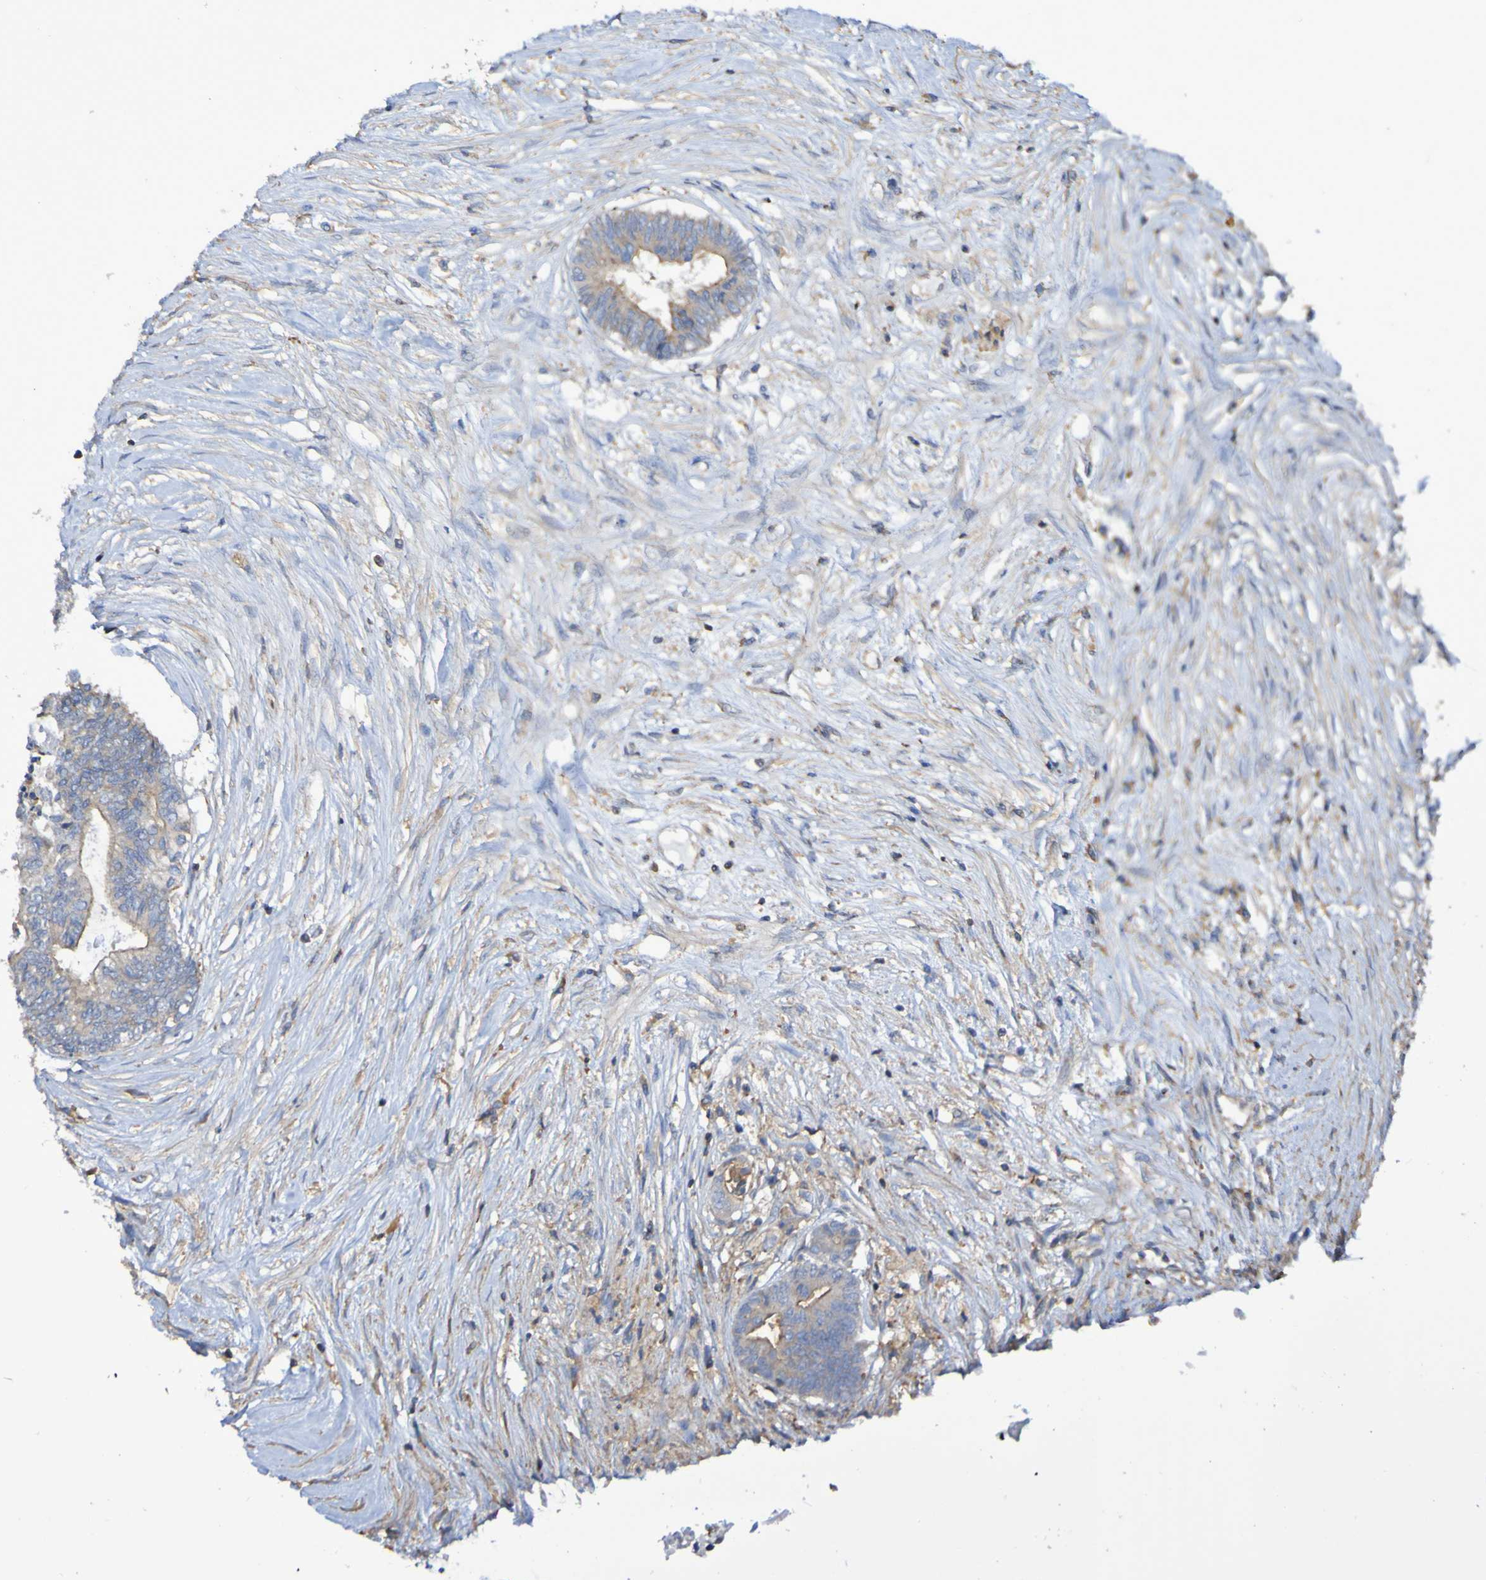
{"staining": {"intensity": "weak", "quantity": ">75%", "location": "cytoplasmic/membranous"}, "tissue": "colorectal cancer", "cell_type": "Tumor cells", "image_type": "cancer", "snomed": [{"axis": "morphology", "description": "Adenocarcinoma, NOS"}, {"axis": "topography", "description": "Rectum"}], "caption": "A micrograph of human colorectal adenocarcinoma stained for a protein demonstrates weak cytoplasmic/membranous brown staining in tumor cells. (DAB (3,3'-diaminobenzidine) IHC with brightfield microscopy, high magnification).", "gene": "SYNJ1", "patient": {"sex": "male", "age": 63}}